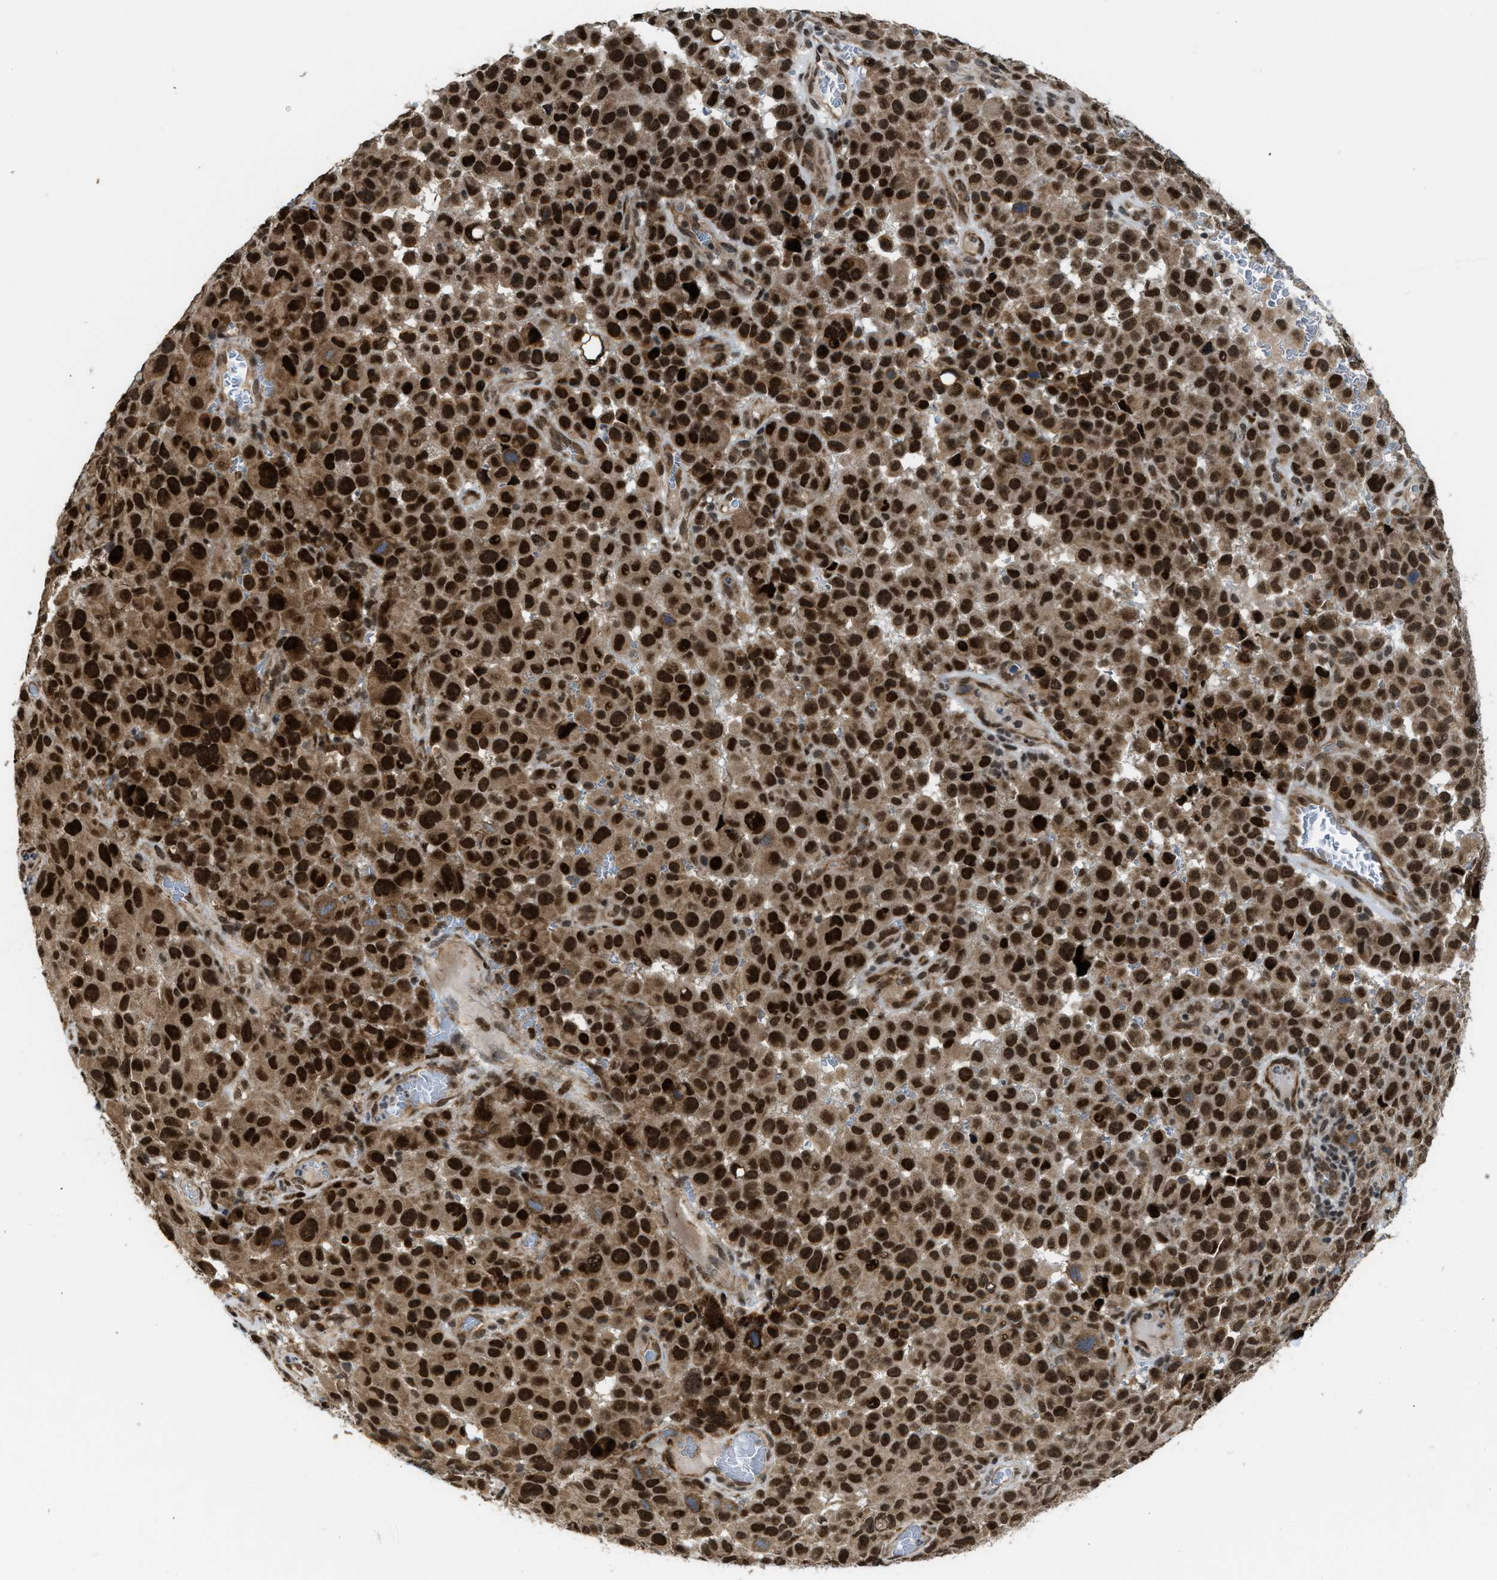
{"staining": {"intensity": "strong", "quantity": ">75%", "location": "cytoplasmic/membranous,nuclear"}, "tissue": "melanoma", "cell_type": "Tumor cells", "image_type": "cancer", "snomed": [{"axis": "morphology", "description": "Malignant melanoma, NOS"}, {"axis": "topography", "description": "Skin"}], "caption": "Protein staining reveals strong cytoplasmic/membranous and nuclear staining in about >75% of tumor cells in melanoma.", "gene": "ZNF250", "patient": {"sex": "female", "age": 82}}